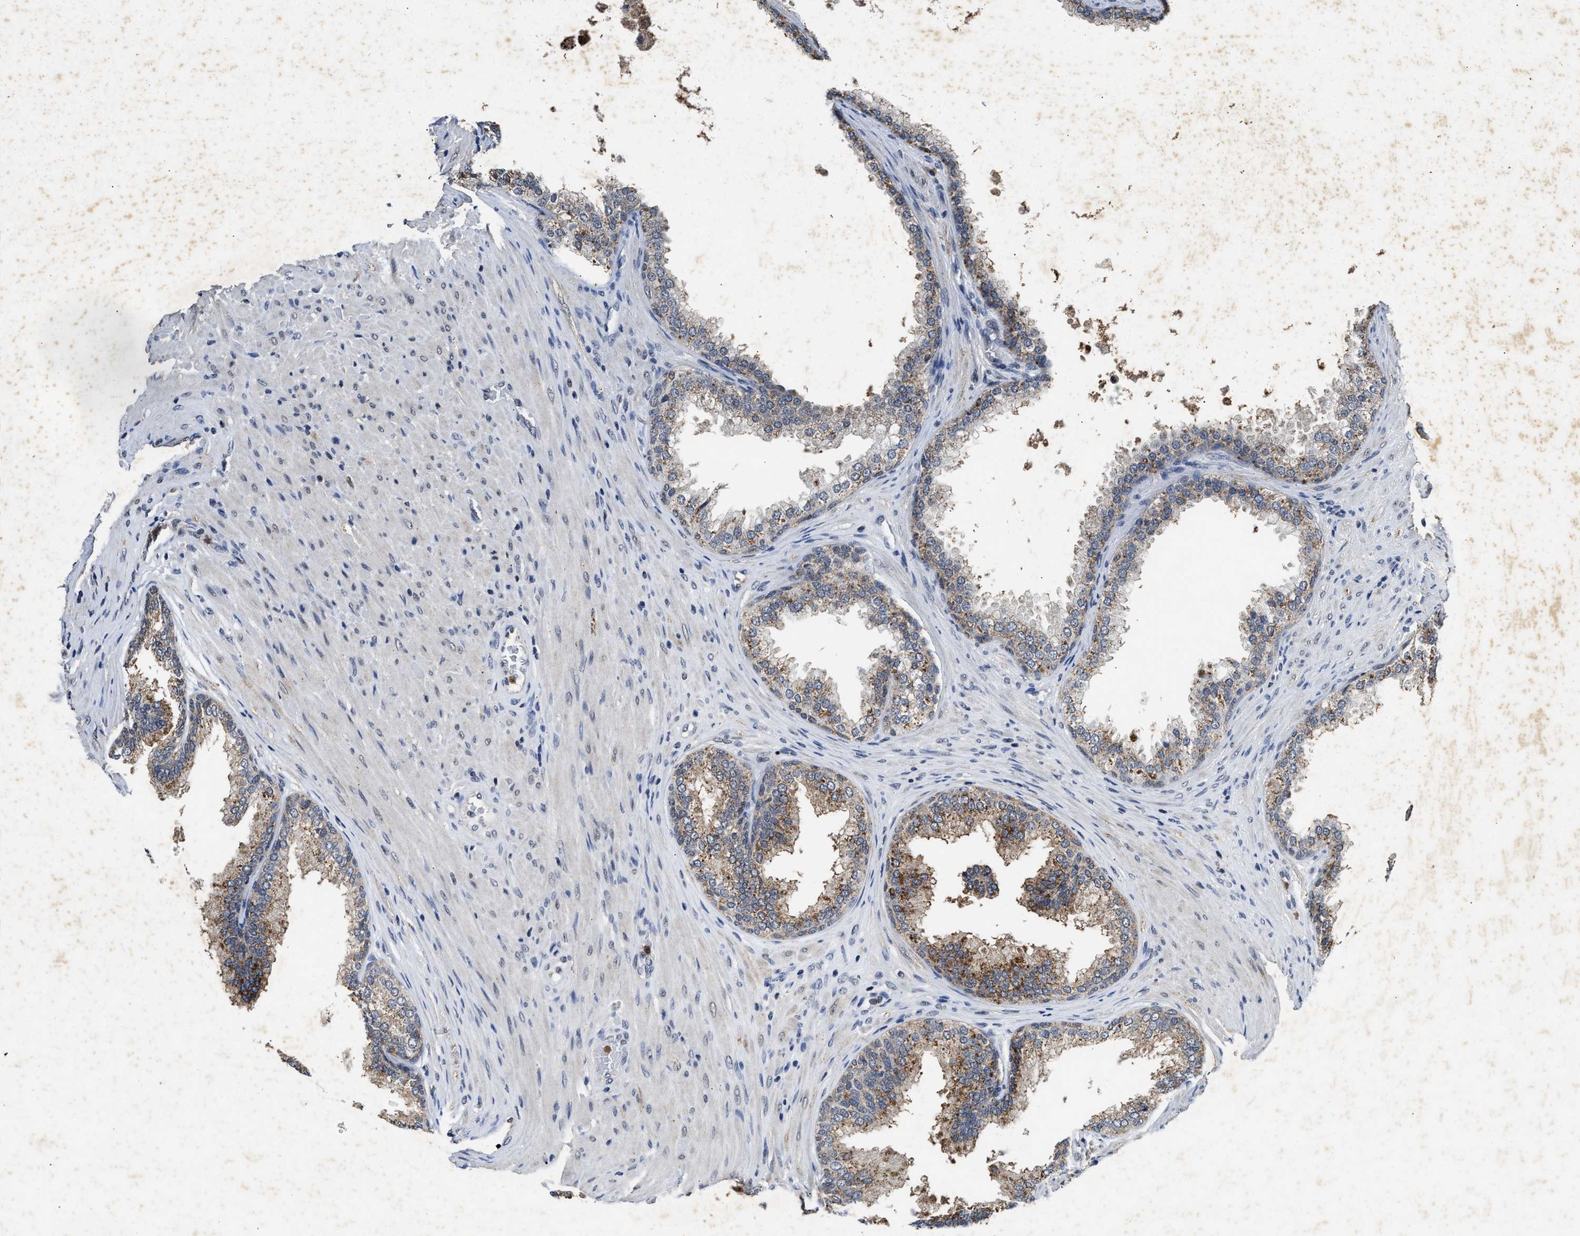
{"staining": {"intensity": "moderate", "quantity": "25%-75%", "location": "cytoplasmic/membranous"}, "tissue": "prostate", "cell_type": "Glandular cells", "image_type": "normal", "snomed": [{"axis": "morphology", "description": "Normal tissue, NOS"}, {"axis": "topography", "description": "Prostate"}], "caption": "The histopathology image displays staining of normal prostate, revealing moderate cytoplasmic/membranous protein positivity (brown color) within glandular cells.", "gene": "ACOX1", "patient": {"sex": "male", "age": 76}}